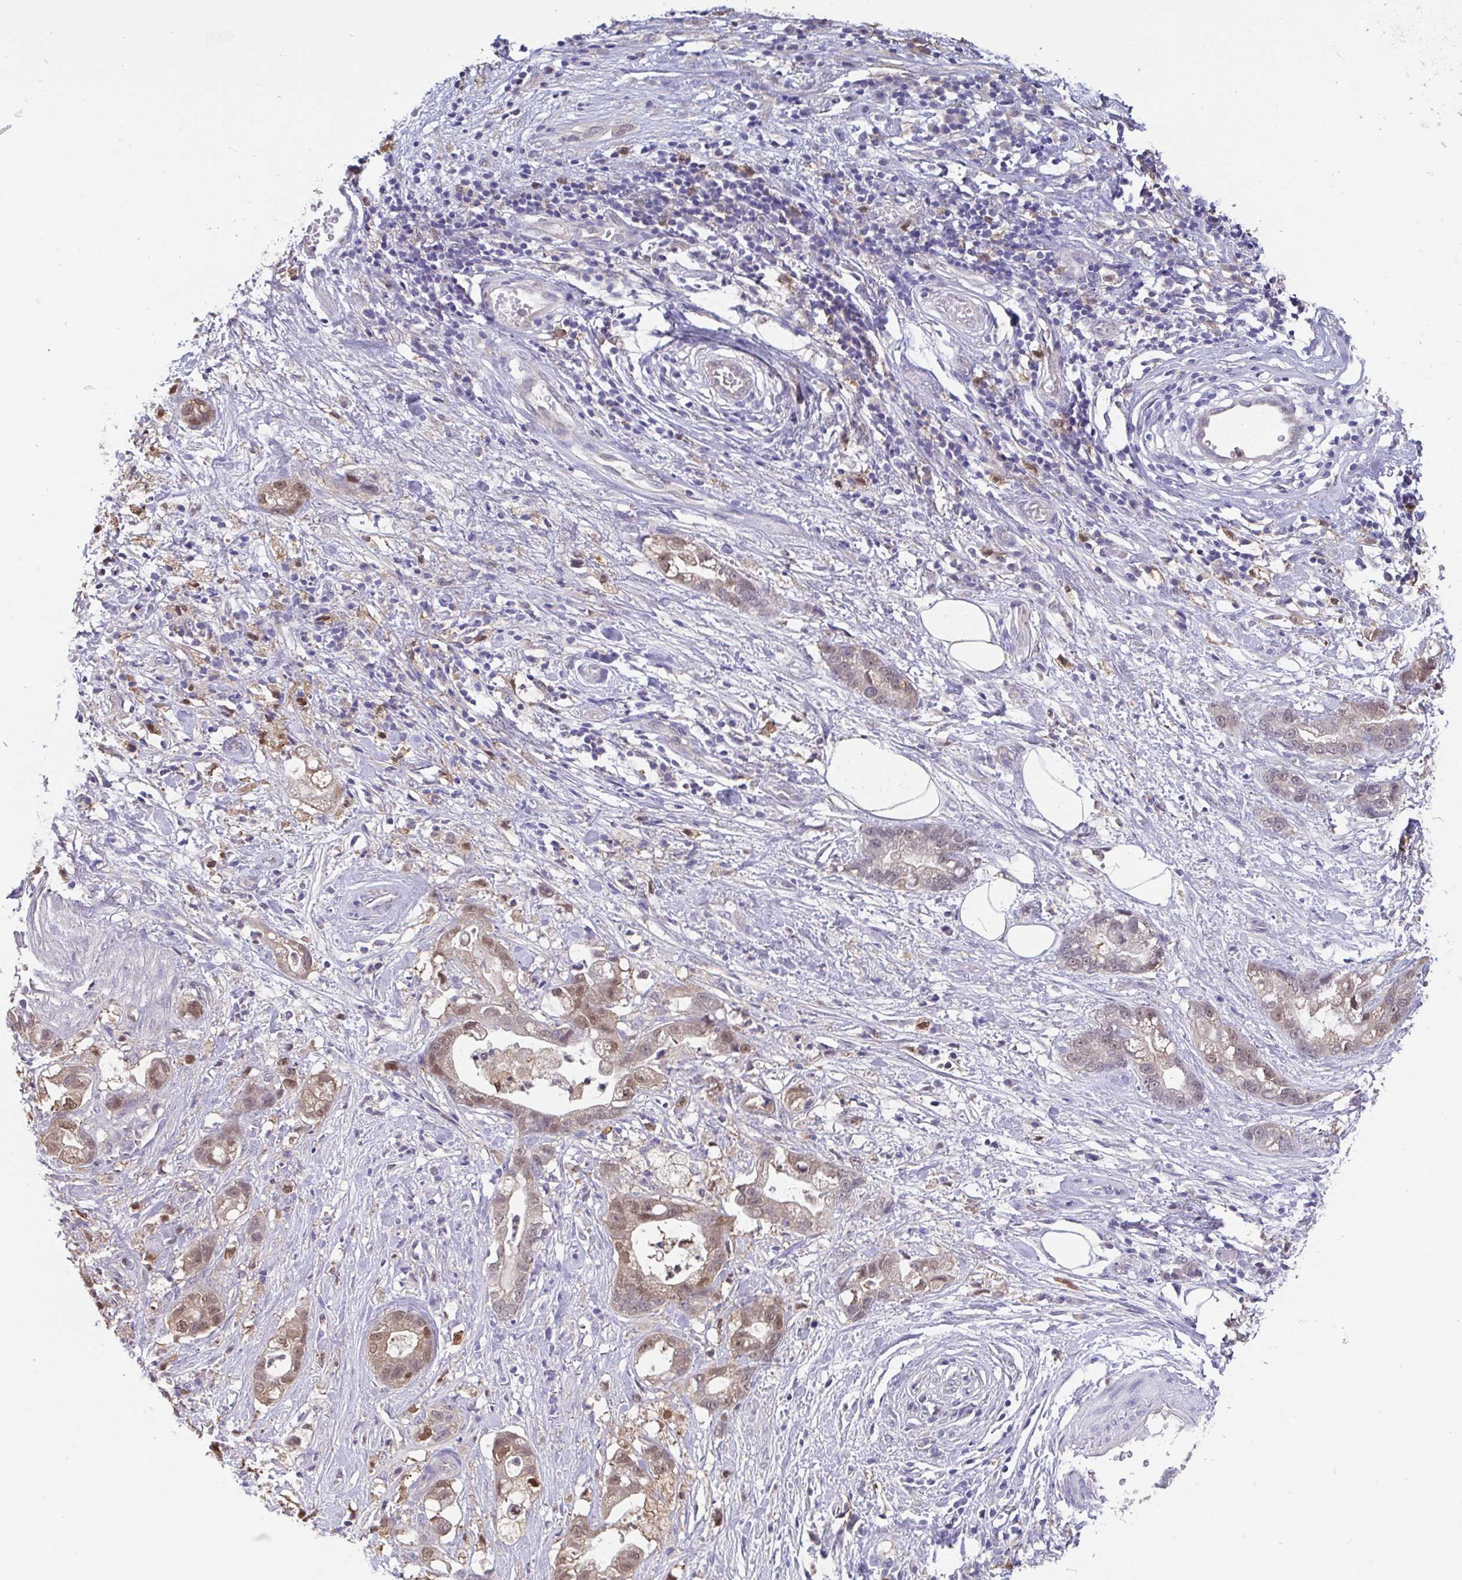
{"staining": {"intensity": "moderate", "quantity": "25%-75%", "location": "cytoplasmic/membranous,nuclear"}, "tissue": "stomach cancer", "cell_type": "Tumor cells", "image_type": "cancer", "snomed": [{"axis": "morphology", "description": "Adenocarcinoma, NOS"}, {"axis": "topography", "description": "Stomach"}], "caption": "Immunohistochemical staining of human adenocarcinoma (stomach) demonstrates medium levels of moderate cytoplasmic/membranous and nuclear positivity in approximately 25%-75% of tumor cells.", "gene": "IDH1", "patient": {"sex": "male", "age": 55}}